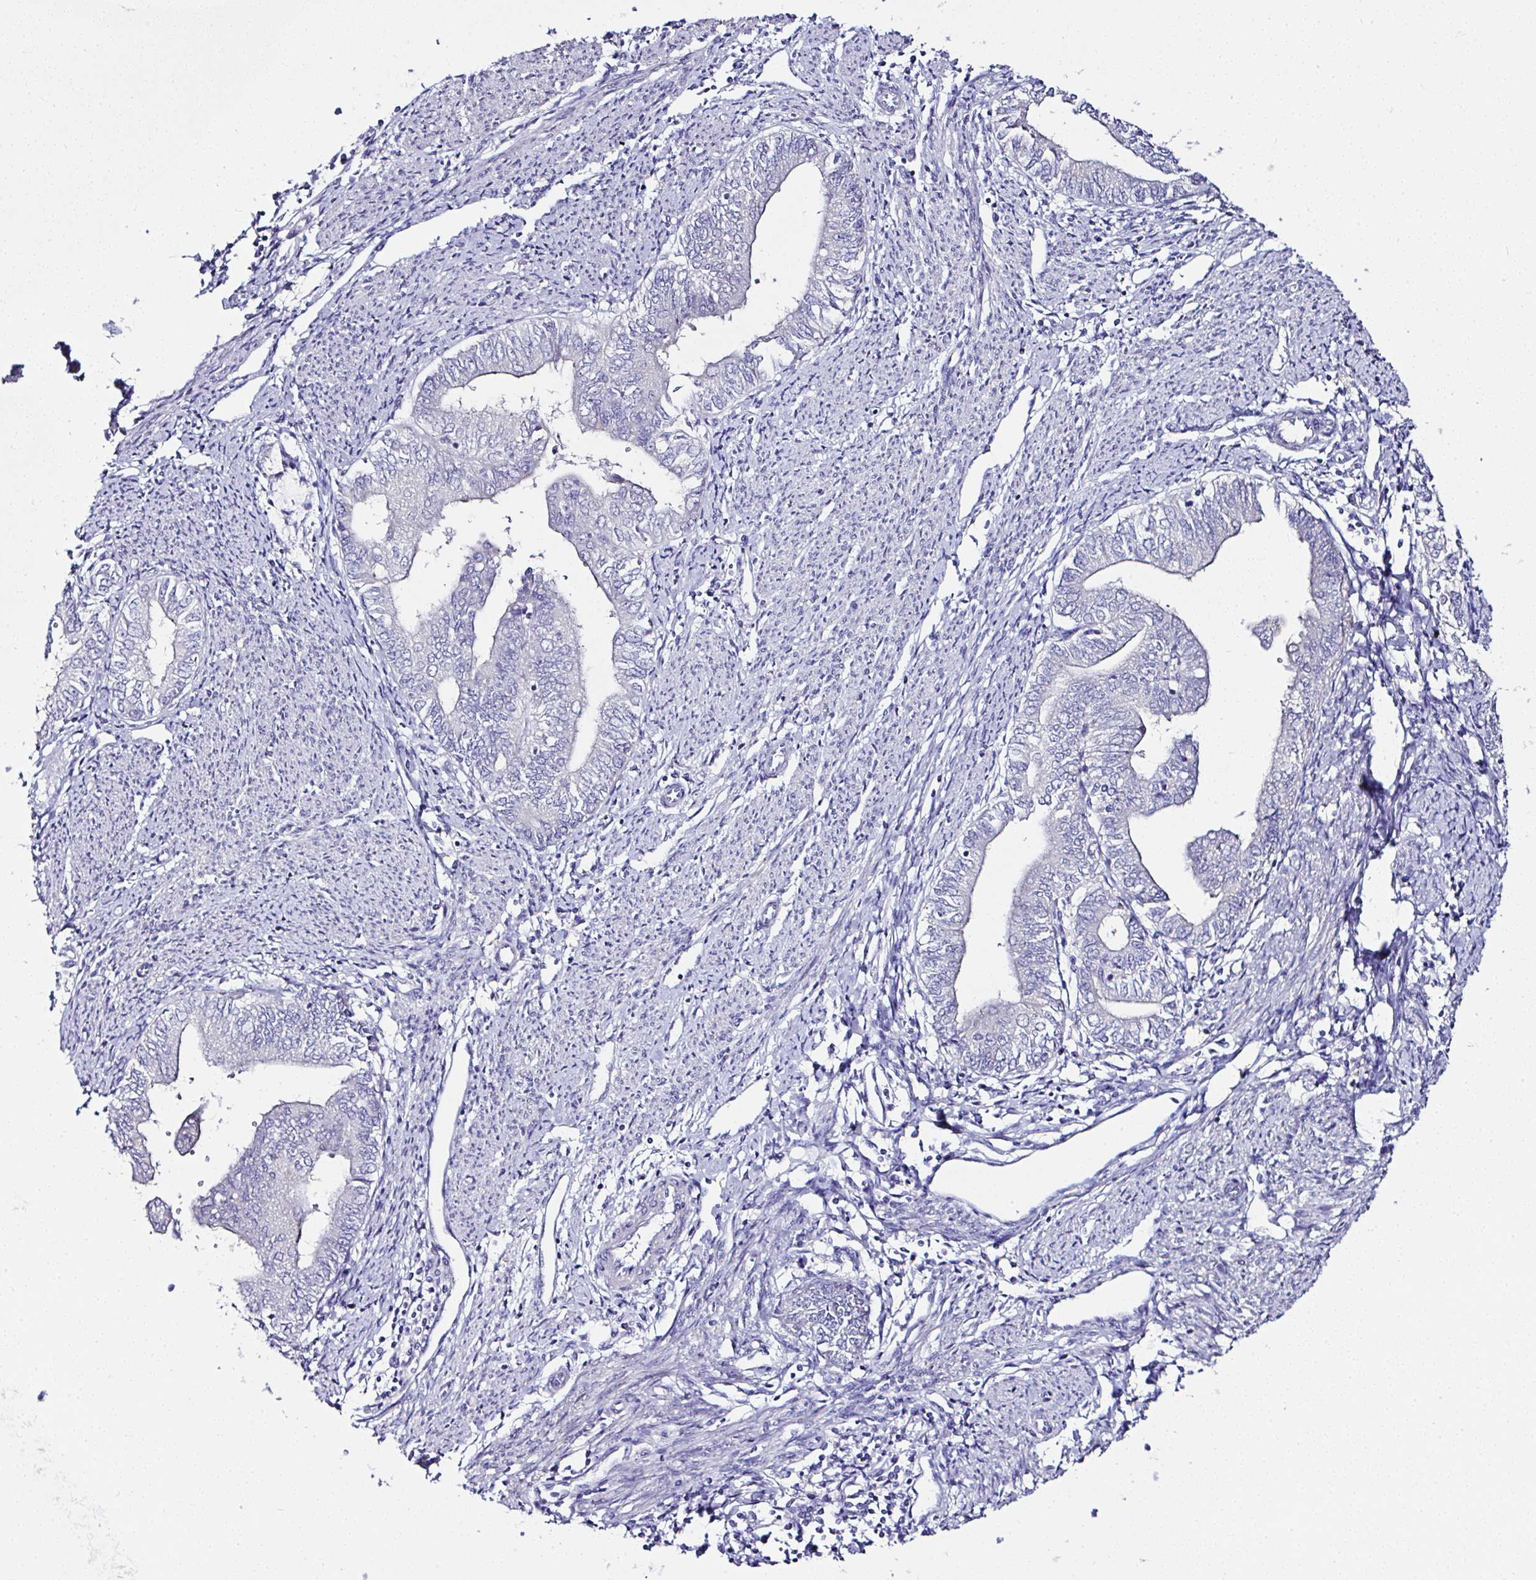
{"staining": {"intensity": "negative", "quantity": "none", "location": "none"}, "tissue": "endometrial cancer", "cell_type": "Tumor cells", "image_type": "cancer", "snomed": [{"axis": "morphology", "description": "Adenocarcinoma, NOS"}, {"axis": "topography", "description": "Endometrium"}], "caption": "Immunohistochemical staining of human endometrial cancer (adenocarcinoma) demonstrates no significant expression in tumor cells.", "gene": "OR4P4", "patient": {"sex": "female", "age": 66}}